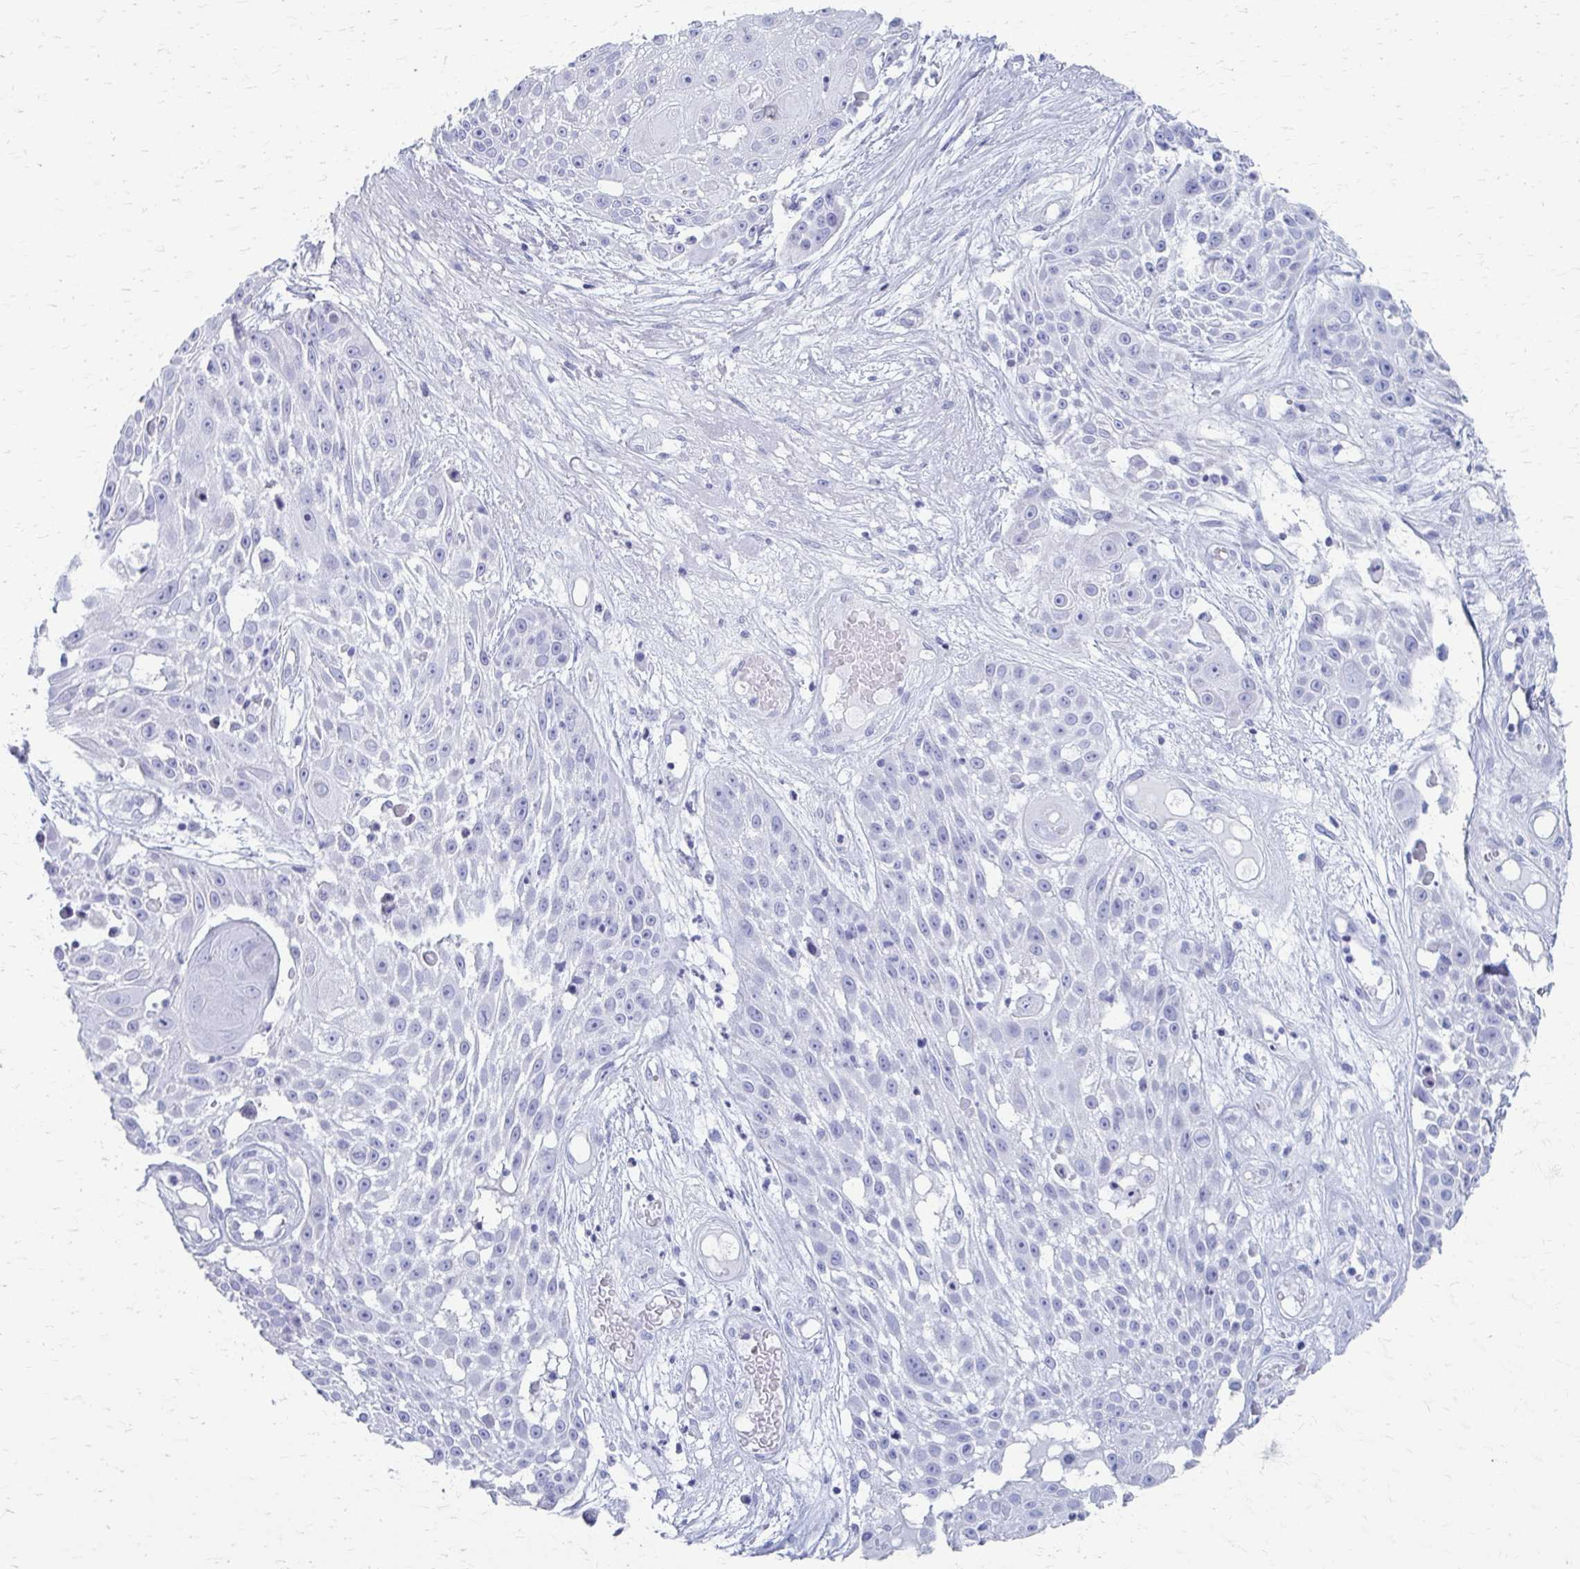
{"staining": {"intensity": "negative", "quantity": "none", "location": "none"}, "tissue": "skin cancer", "cell_type": "Tumor cells", "image_type": "cancer", "snomed": [{"axis": "morphology", "description": "Squamous cell carcinoma, NOS"}, {"axis": "topography", "description": "Skin"}], "caption": "Immunohistochemical staining of squamous cell carcinoma (skin) displays no significant expression in tumor cells.", "gene": "CELF5", "patient": {"sex": "female", "age": 86}}